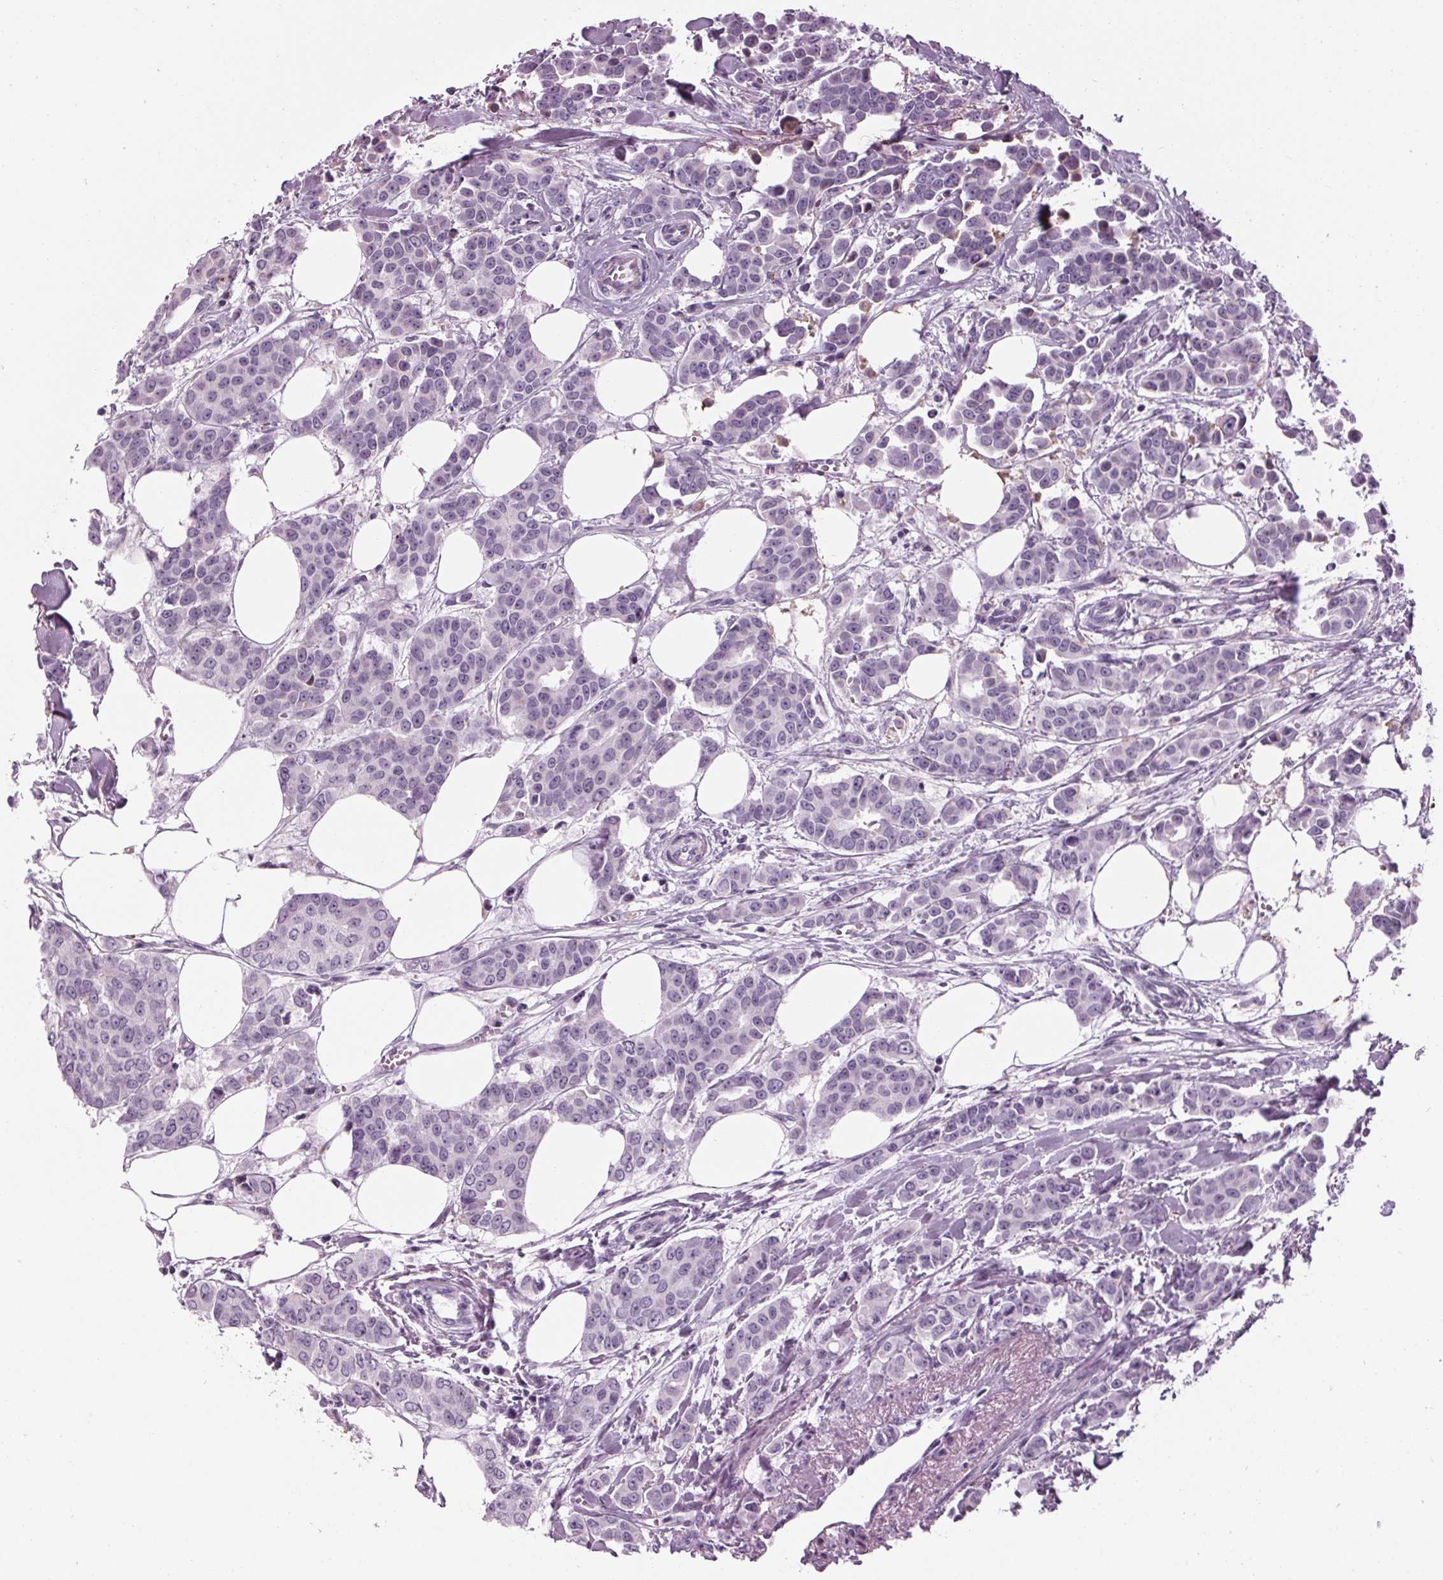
{"staining": {"intensity": "negative", "quantity": "none", "location": "none"}, "tissue": "breast cancer", "cell_type": "Tumor cells", "image_type": "cancer", "snomed": [{"axis": "morphology", "description": "Duct carcinoma"}, {"axis": "topography", "description": "Breast"}], "caption": "Immunohistochemistry (IHC) image of neoplastic tissue: breast cancer stained with DAB exhibits no significant protein staining in tumor cells.", "gene": "CYP3A43", "patient": {"sex": "female", "age": 94}}